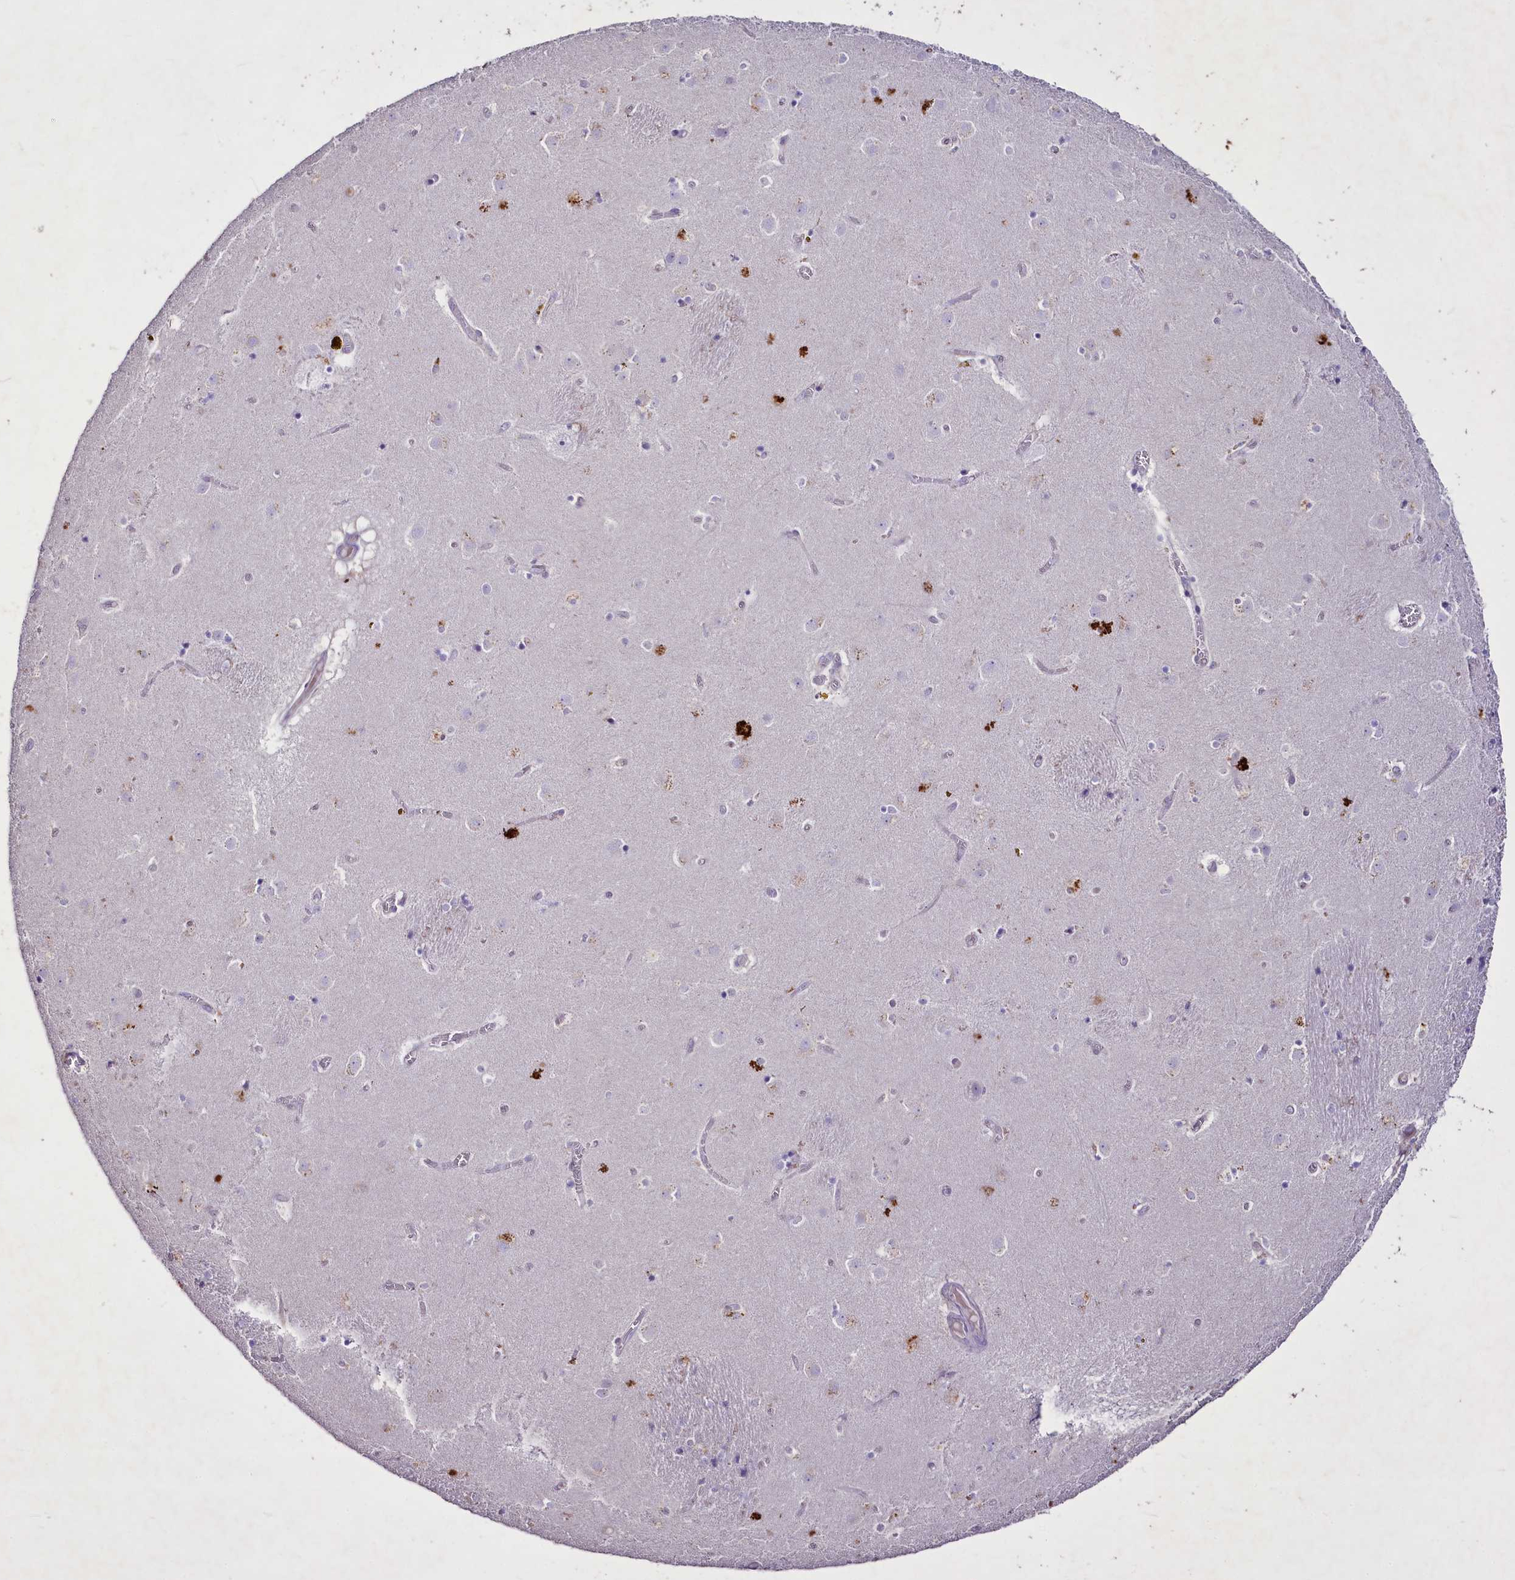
{"staining": {"intensity": "negative", "quantity": "none", "location": "none"}, "tissue": "caudate", "cell_type": "Glial cells", "image_type": "normal", "snomed": [{"axis": "morphology", "description": "Normal tissue, NOS"}, {"axis": "topography", "description": "Lateral ventricle wall"}], "caption": "This histopathology image is of unremarkable caudate stained with immunohistochemistry (IHC) to label a protein in brown with the nuclei are counter-stained blue. There is no staining in glial cells. (Stains: DAB immunohistochemistry (IHC) with hematoxylin counter stain, Microscopy: brightfield microscopy at high magnification).", "gene": "FAM209B", "patient": {"sex": "male", "age": 70}}